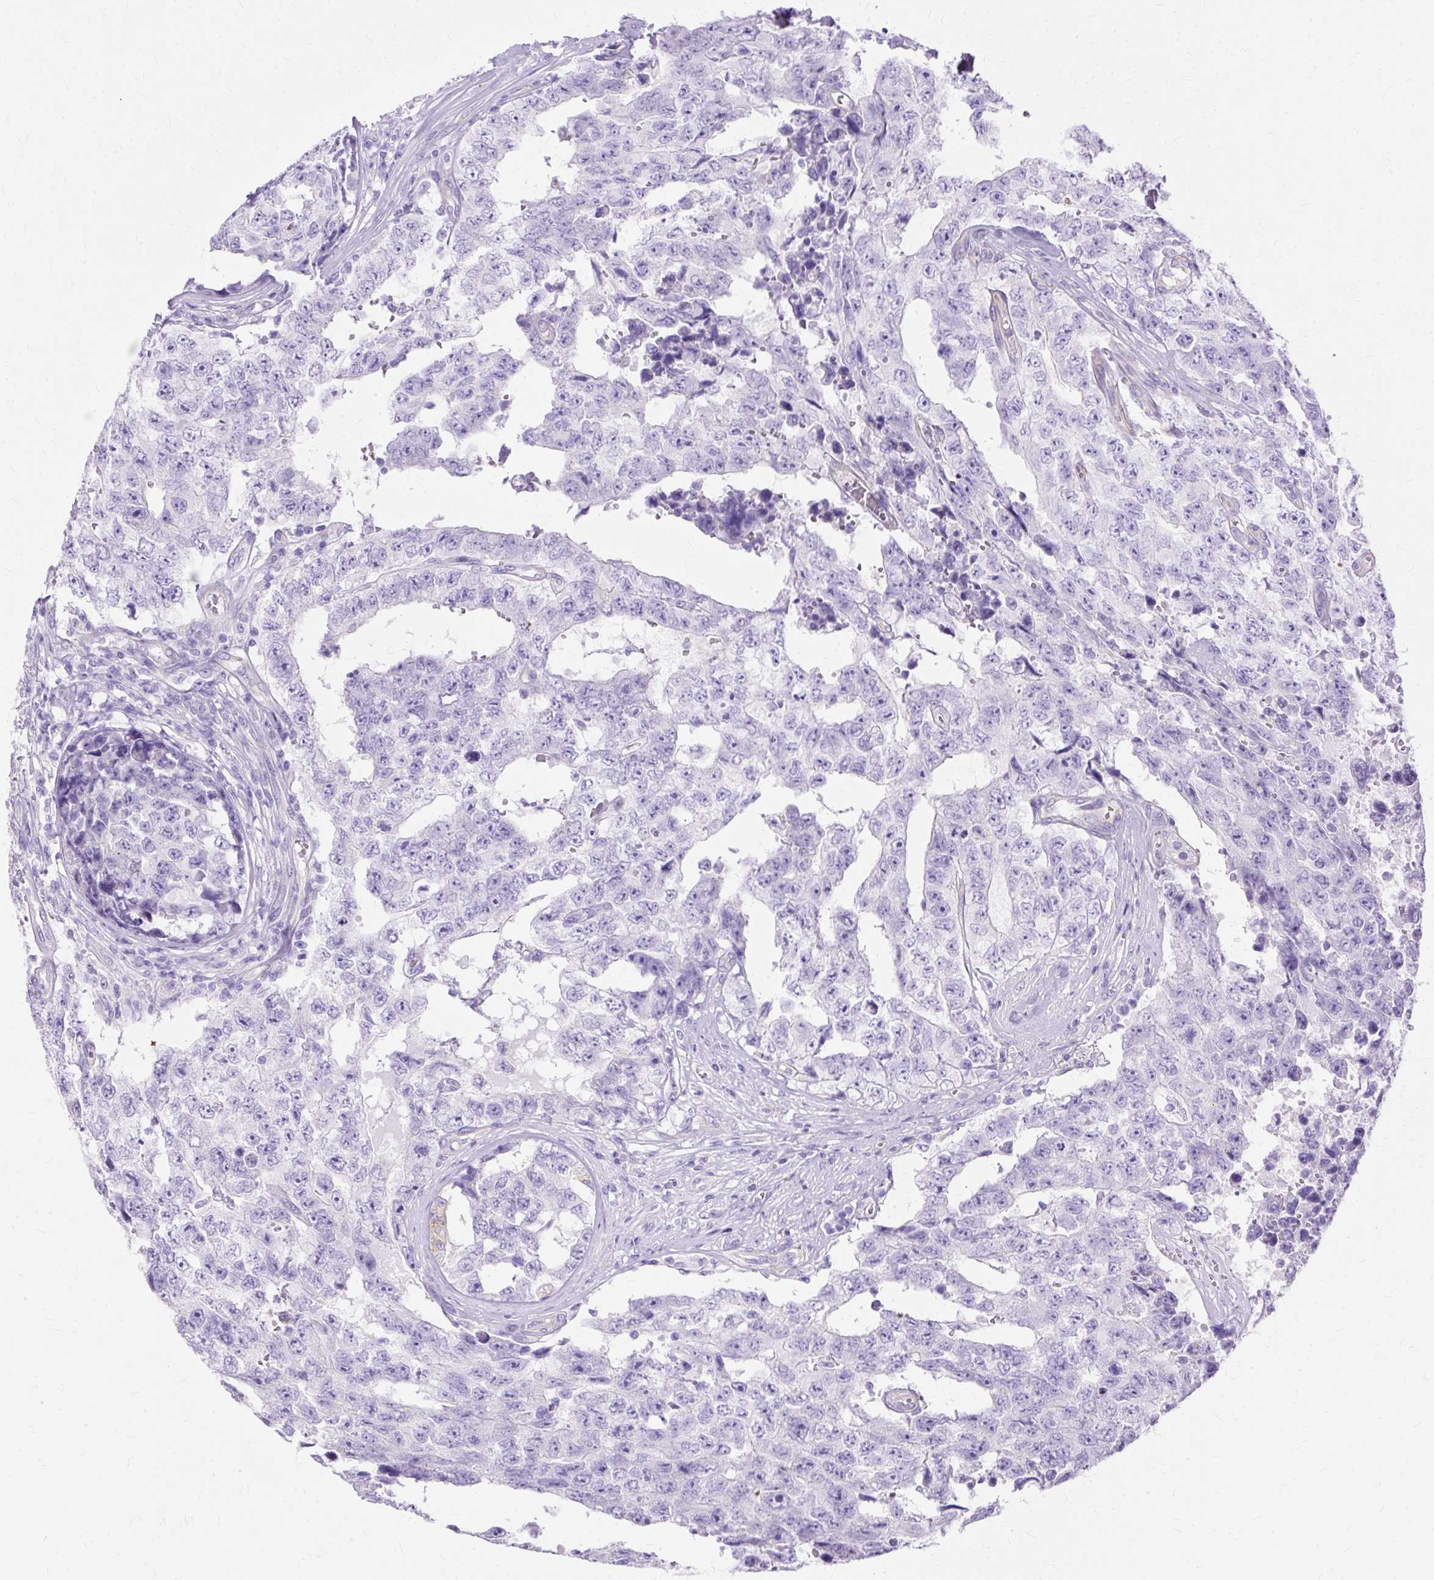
{"staining": {"intensity": "negative", "quantity": "none", "location": "none"}, "tissue": "testis cancer", "cell_type": "Tumor cells", "image_type": "cancer", "snomed": [{"axis": "morphology", "description": "Normal tissue, NOS"}, {"axis": "morphology", "description": "Carcinoma, Embryonal, NOS"}, {"axis": "topography", "description": "Testis"}, {"axis": "topography", "description": "Epididymis"}], "caption": "An immunohistochemistry (IHC) histopathology image of testis embryonal carcinoma is shown. There is no staining in tumor cells of testis embryonal carcinoma.", "gene": "MYO6", "patient": {"sex": "male", "age": 25}}